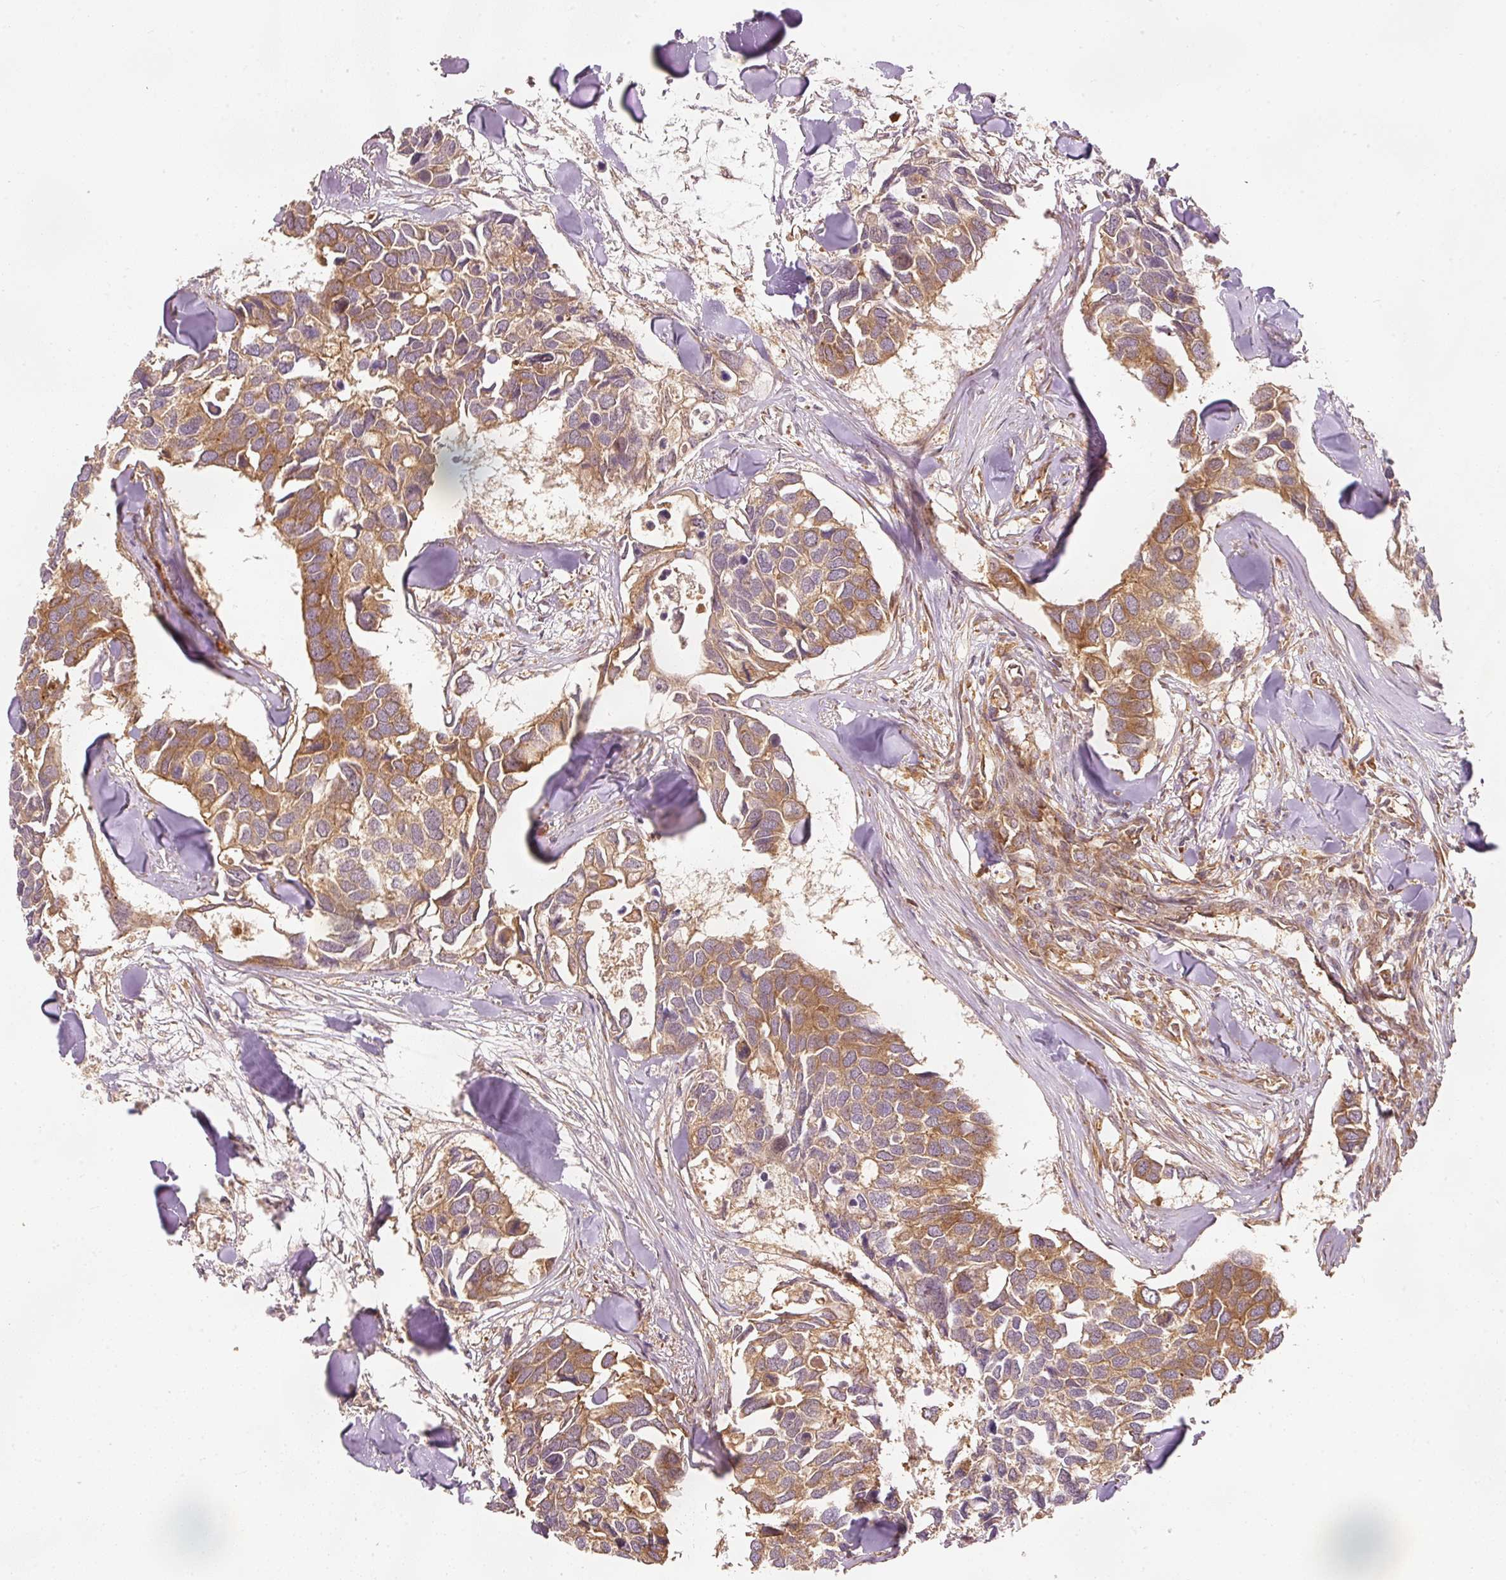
{"staining": {"intensity": "moderate", "quantity": ">75%", "location": "cytoplasmic/membranous"}, "tissue": "breast cancer", "cell_type": "Tumor cells", "image_type": "cancer", "snomed": [{"axis": "morphology", "description": "Duct carcinoma"}, {"axis": "topography", "description": "Breast"}], "caption": "Immunohistochemistry (DAB) staining of human breast cancer (infiltrating ductal carcinoma) shows moderate cytoplasmic/membranous protein staining in about >75% of tumor cells. Ihc stains the protein in brown and the nuclei are stained blue.", "gene": "EIF3B", "patient": {"sex": "female", "age": 83}}